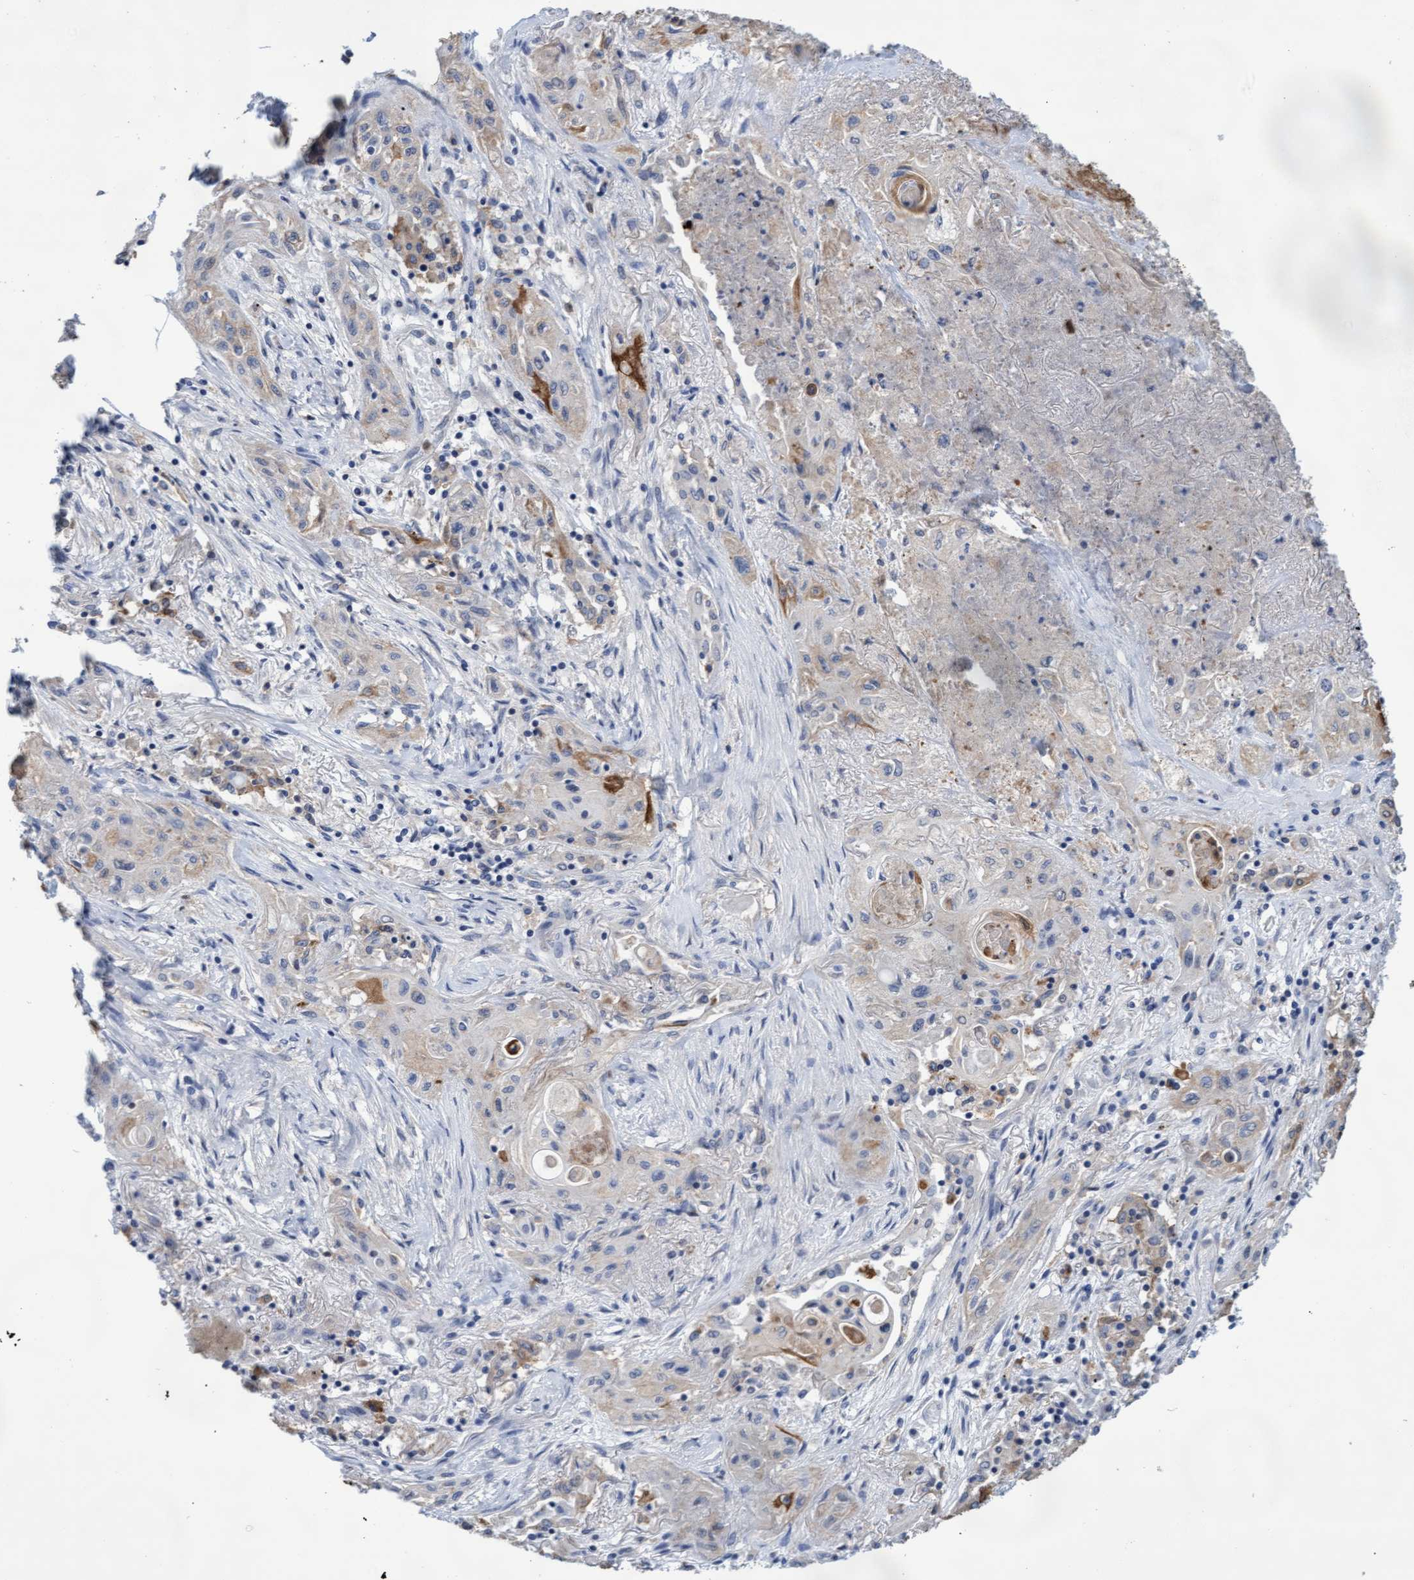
{"staining": {"intensity": "weak", "quantity": "<25%", "location": "cytoplasmic/membranous"}, "tissue": "lung cancer", "cell_type": "Tumor cells", "image_type": "cancer", "snomed": [{"axis": "morphology", "description": "Squamous cell carcinoma, NOS"}, {"axis": "topography", "description": "Lung"}], "caption": "Tumor cells show no significant staining in lung cancer. Brightfield microscopy of immunohistochemistry (IHC) stained with DAB (3,3'-diaminobenzidine) (brown) and hematoxylin (blue), captured at high magnification.", "gene": "GPR39", "patient": {"sex": "female", "age": 47}}